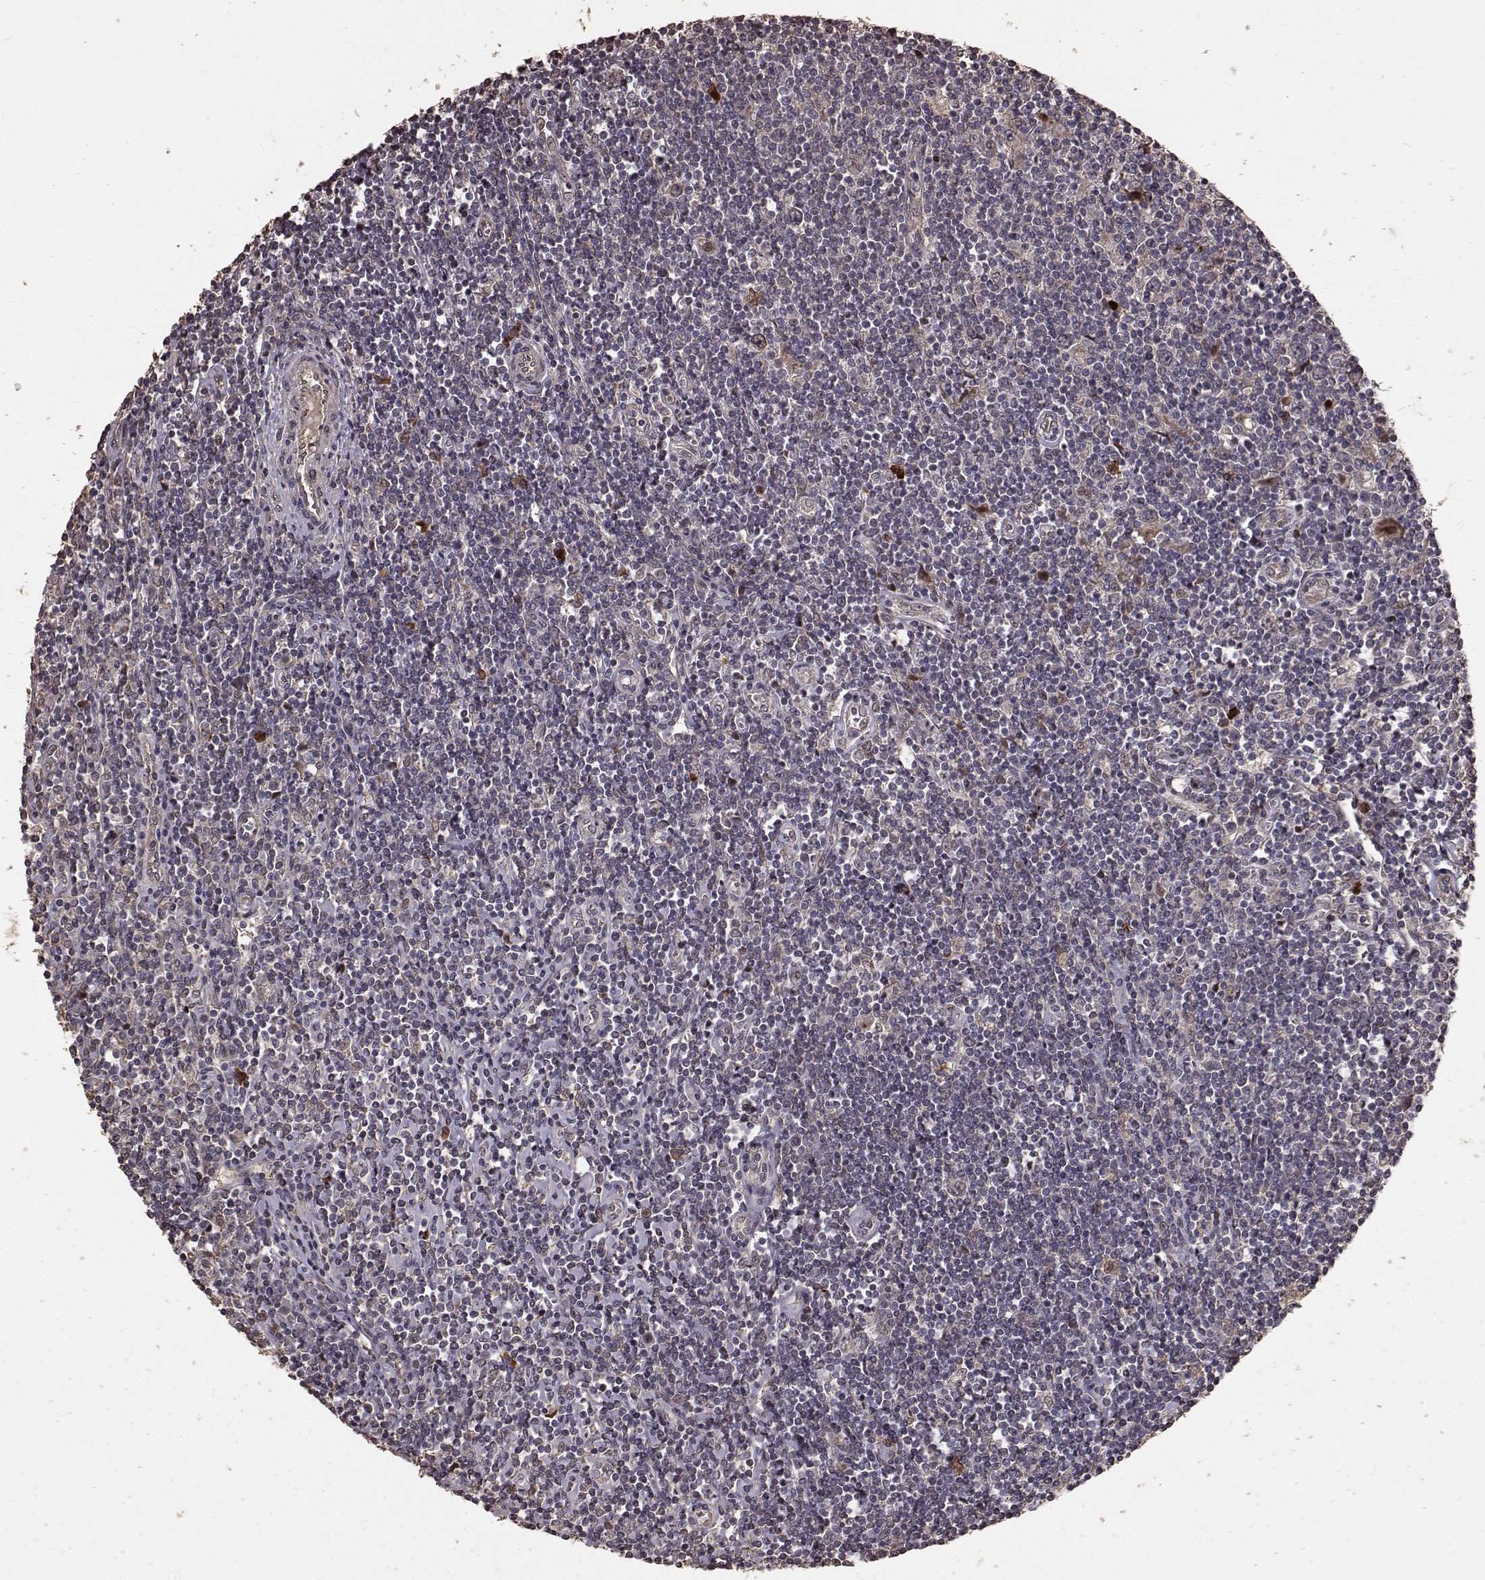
{"staining": {"intensity": "negative", "quantity": "none", "location": "none"}, "tissue": "lymphoma", "cell_type": "Tumor cells", "image_type": "cancer", "snomed": [{"axis": "morphology", "description": "Hodgkin's disease, NOS"}, {"axis": "topography", "description": "Lymph node"}], "caption": "Immunohistochemistry micrograph of lymphoma stained for a protein (brown), which reveals no expression in tumor cells. (DAB immunohistochemistry (IHC) visualized using brightfield microscopy, high magnification).", "gene": "USP15", "patient": {"sex": "male", "age": 40}}